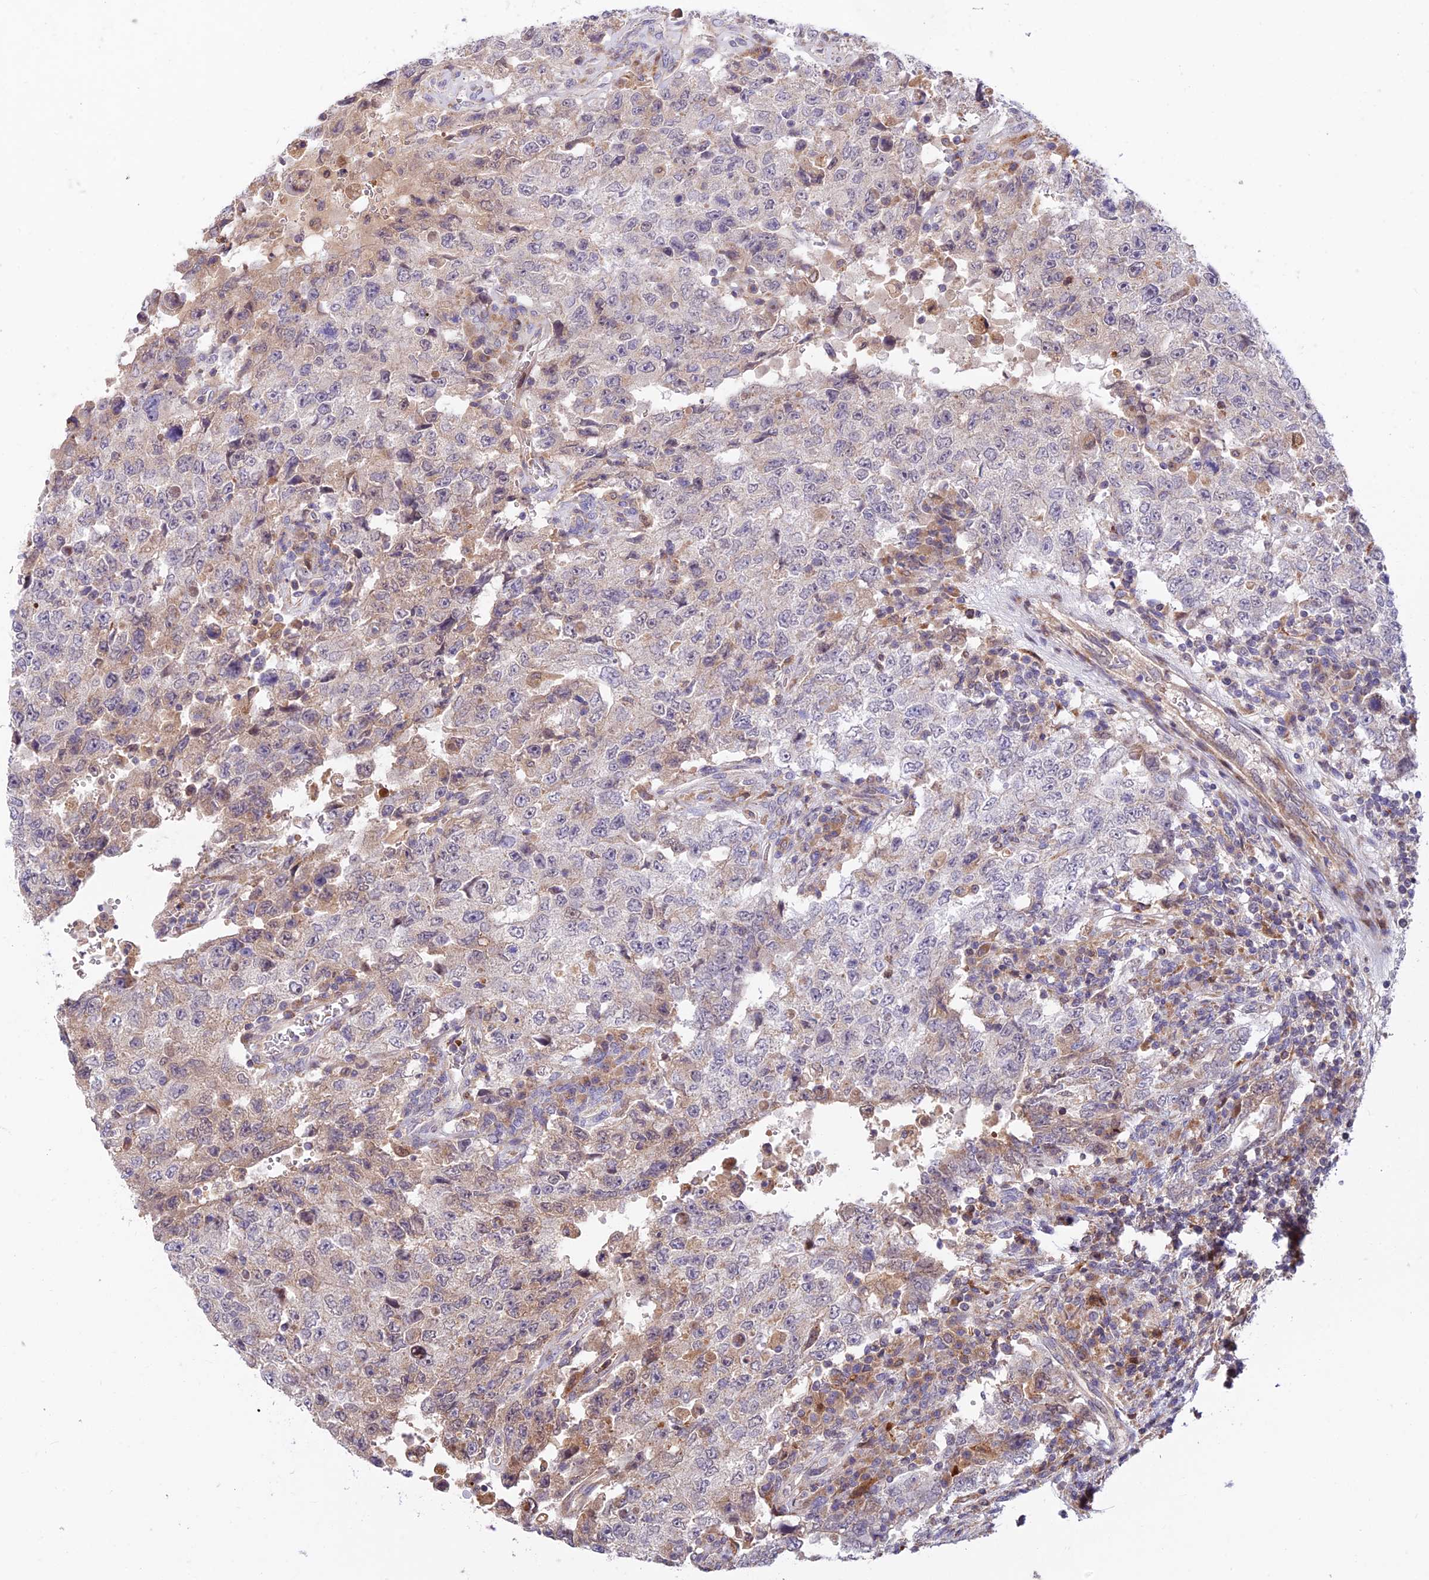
{"staining": {"intensity": "negative", "quantity": "none", "location": "none"}, "tissue": "testis cancer", "cell_type": "Tumor cells", "image_type": "cancer", "snomed": [{"axis": "morphology", "description": "Carcinoma, Embryonal, NOS"}, {"axis": "topography", "description": "Testis"}], "caption": "DAB (3,3'-diaminobenzidine) immunohistochemical staining of human testis embryonal carcinoma reveals no significant staining in tumor cells.", "gene": "FUOM", "patient": {"sex": "male", "age": 26}}